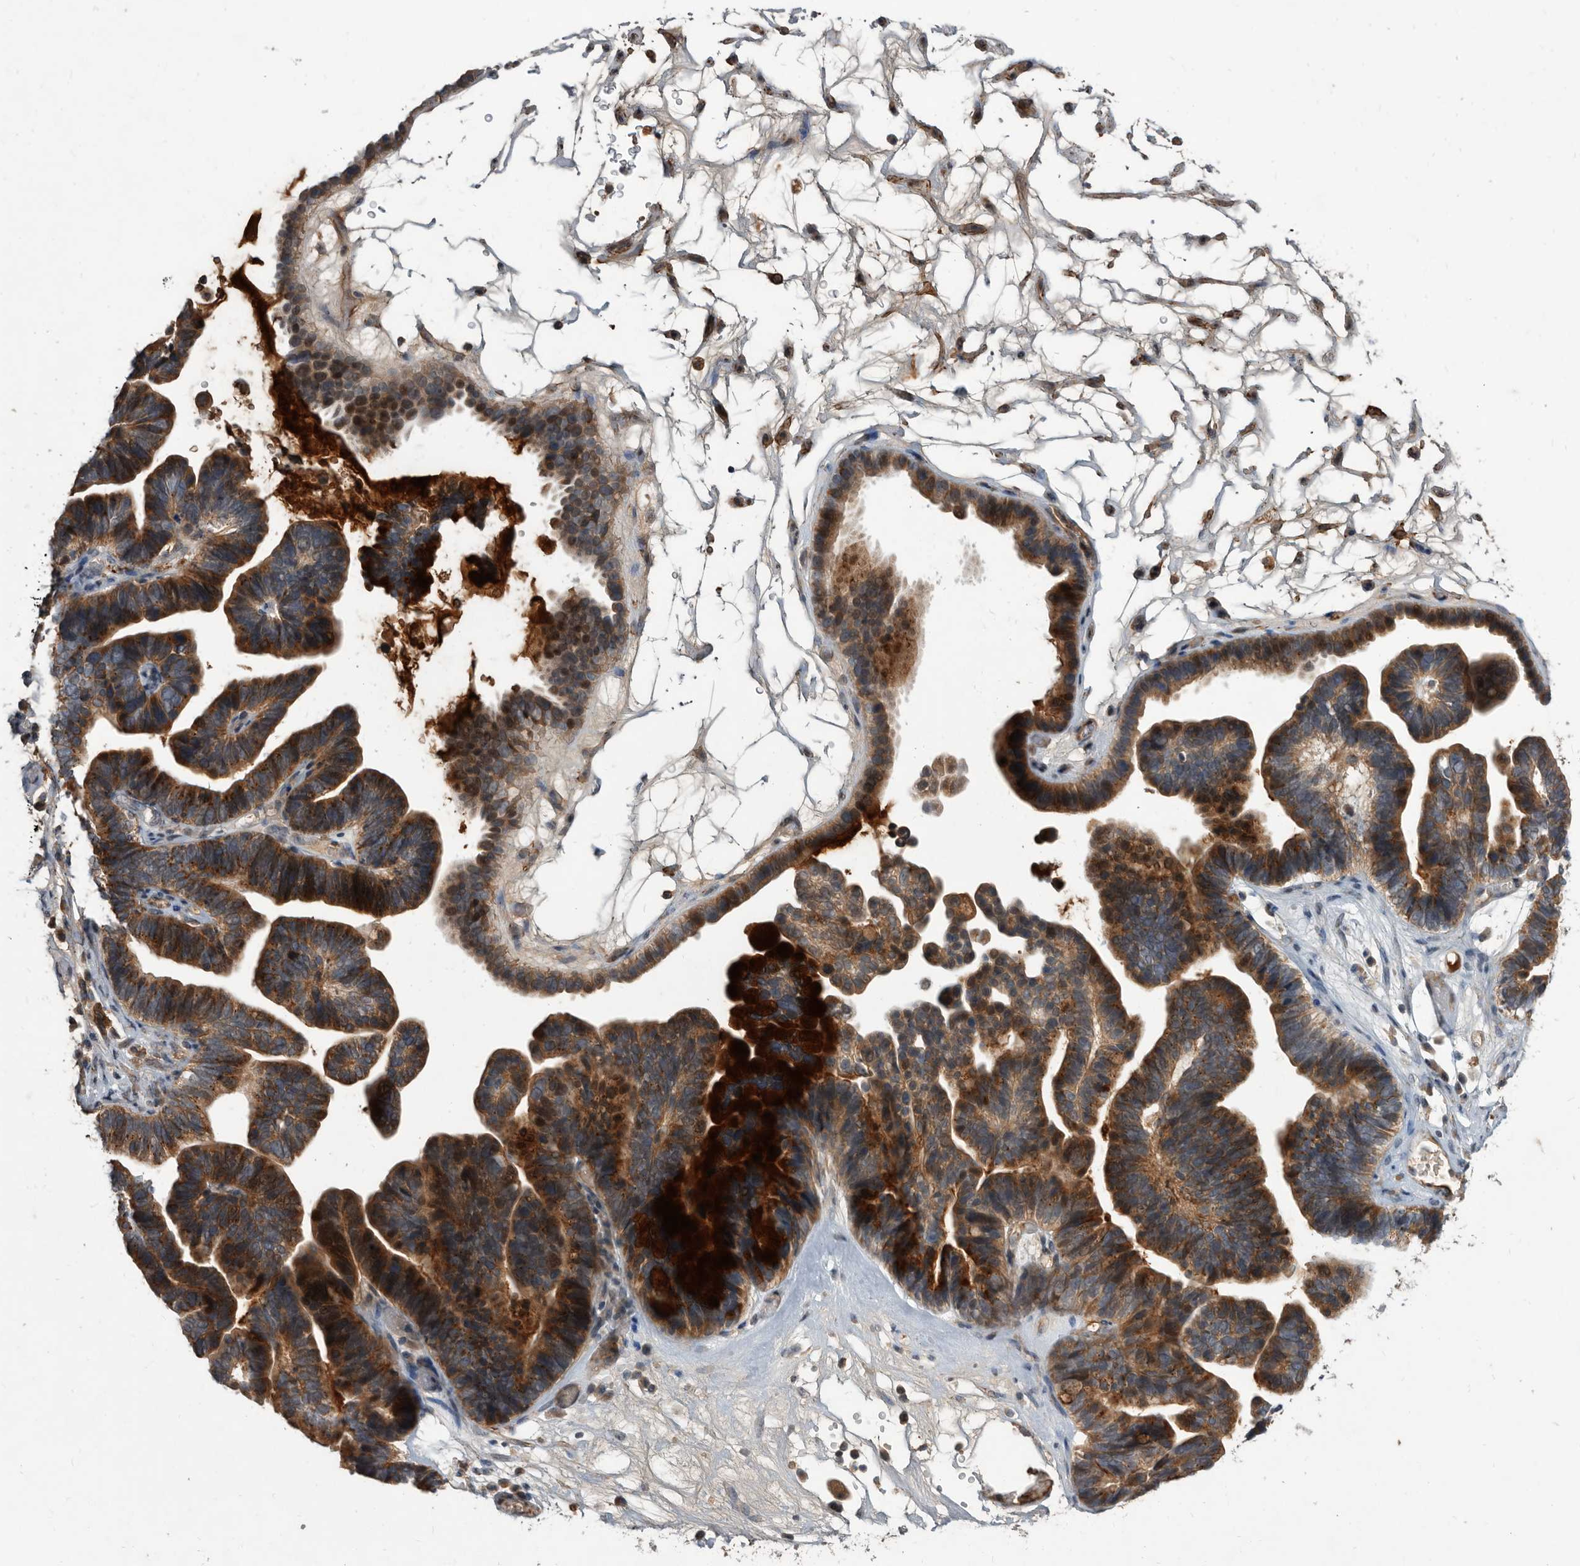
{"staining": {"intensity": "strong", "quantity": ">75%", "location": "cytoplasmic/membranous"}, "tissue": "ovarian cancer", "cell_type": "Tumor cells", "image_type": "cancer", "snomed": [{"axis": "morphology", "description": "Cystadenocarcinoma, serous, NOS"}, {"axis": "topography", "description": "Ovary"}], "caption": "A histopathology image of serous cystadenocarcinoma (ovarian) stained for a protein demonstrates strong cytoplasmic/membranous brown staining in tumor cells. (IHC, brightfield microscopy, high magnification).", "gene": "PI15", "patient": {"sex": "female", "age": 56}}